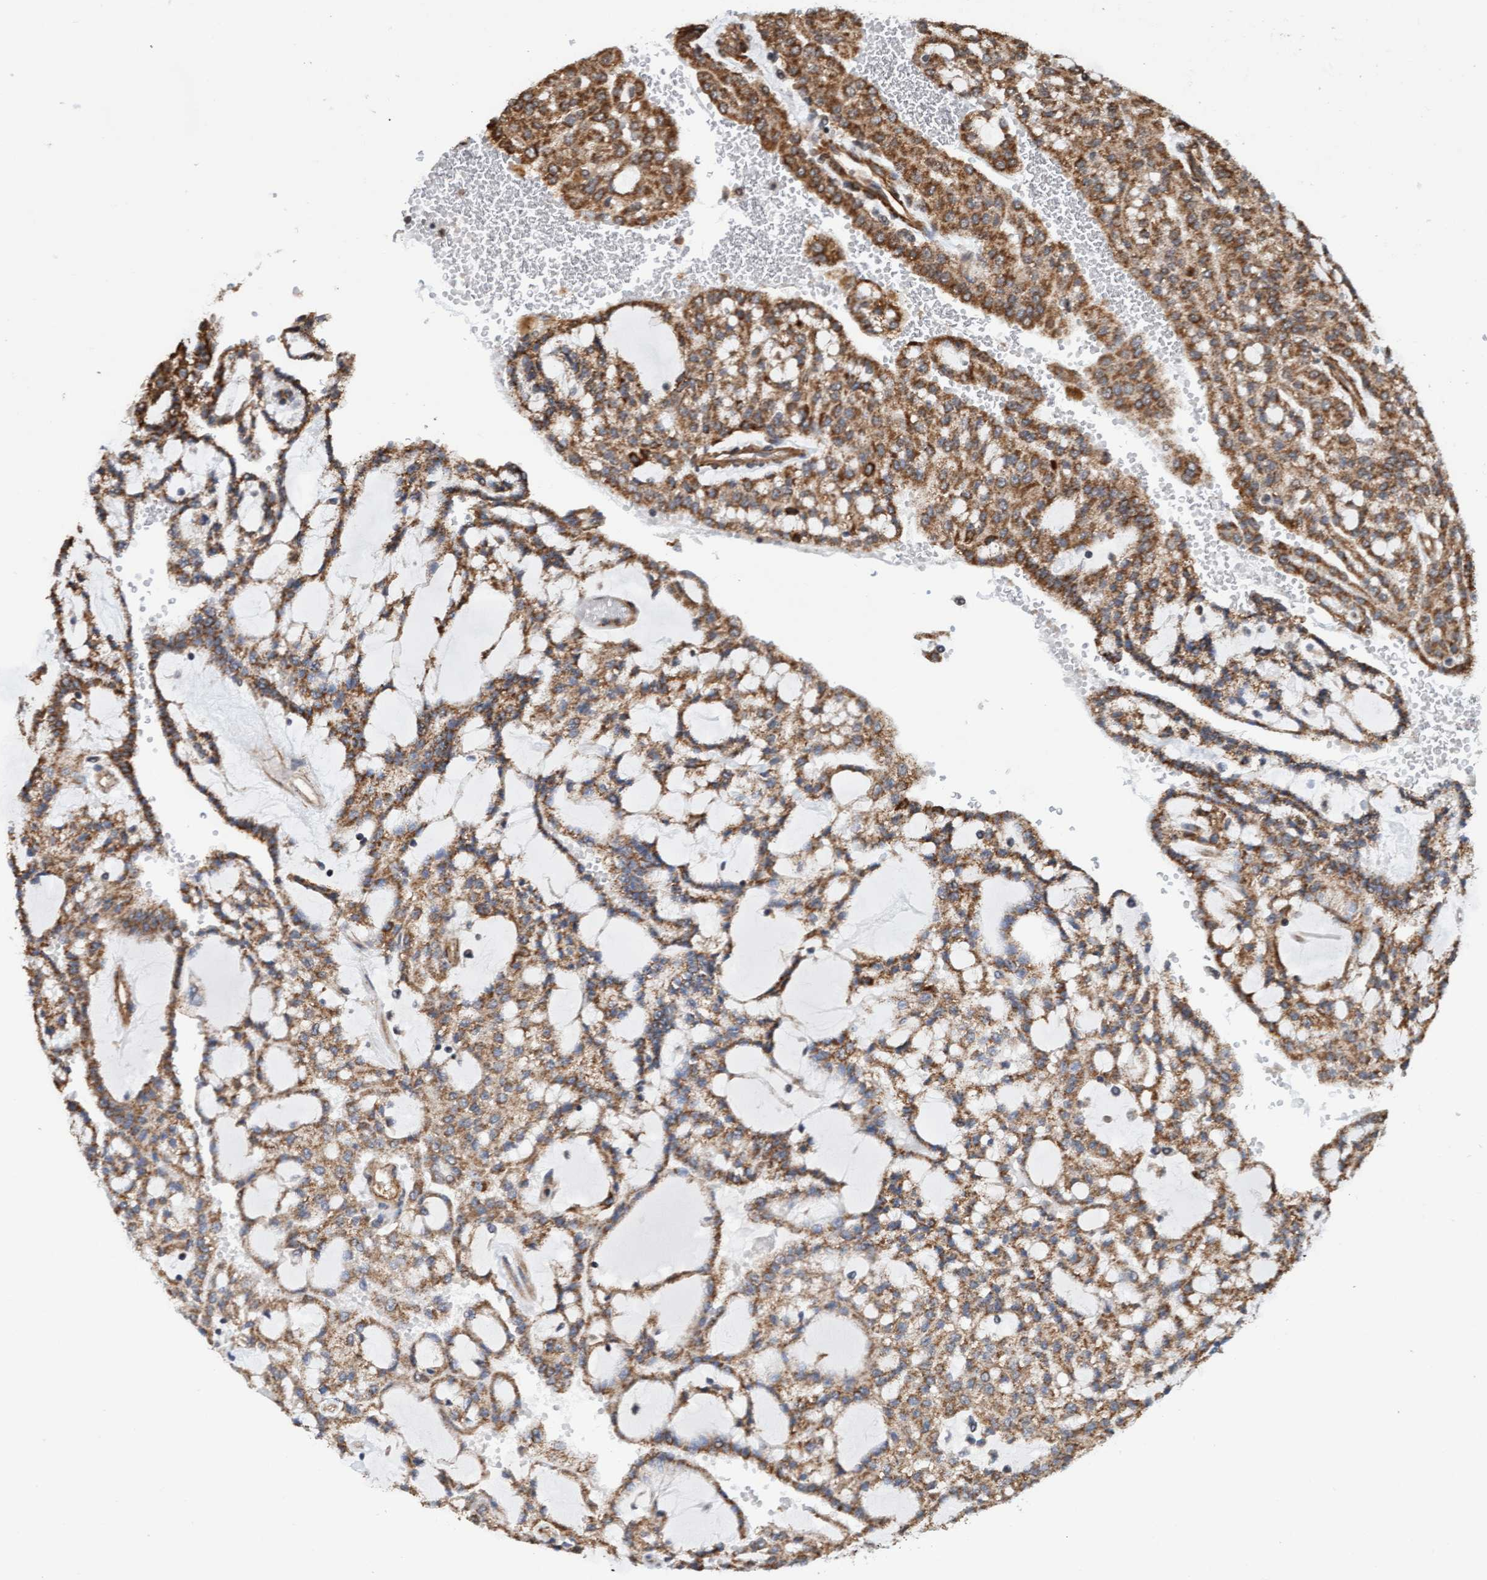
{"staining": {"intensity": "moderate", "quantity": ">75%", "location": "cytoplasmic/membranous"}, "tissue": "renal cancer", "cell_type": "Tumor cells", "image_type": "cancer", "snomed": [{"axis": "morphology", "description": "Adenocarcinoma, NOS"}, {"axis": "topography", "description": "Kidney"}], "caption": "Human adenocarcinoma (renal) stained with a protein marker demonstrates moderate staining in tumor cells.", "gene": "STXBP4", "patient": {"sex": "male", "age": 63}}